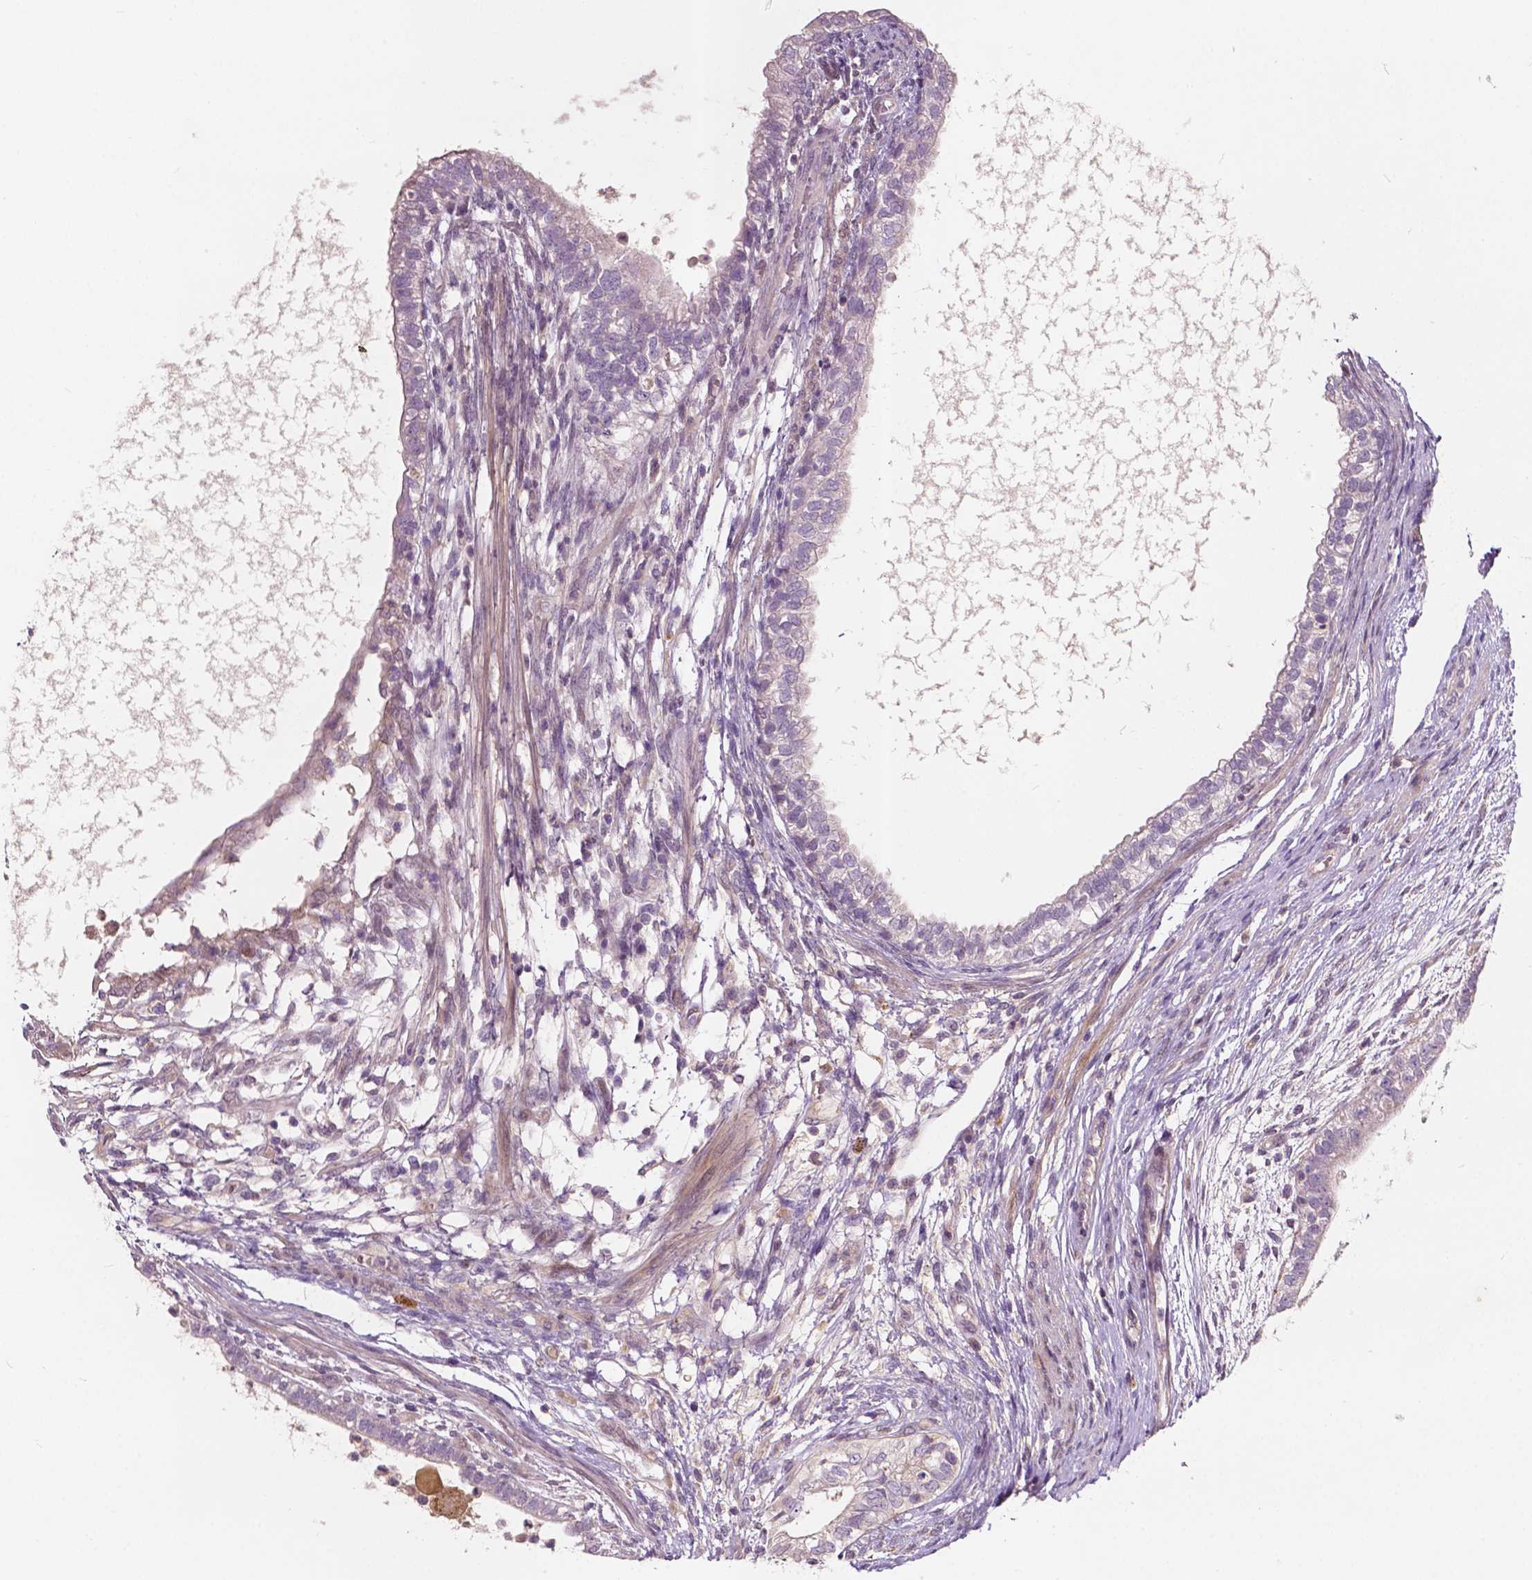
{"staining": {"intensity": "weak", "quantity": "<25%", "location": "cytoplasmic/membranous"}, "tissue": "testis cancer", "cell_type": "Tumor cells", "image_type": "cancer", "snomed": [{"axis": "morphology", "description": "Carcinoma, Embryonal, NOS"}, {"axis": "topography", "description": "Testis"}], "caption": "Tumor cells are negative for protein expression in human testis cancer (embryonal carcinoma).", "gene": "GPR37", "patient": {"sex": "male", "age": 26}}